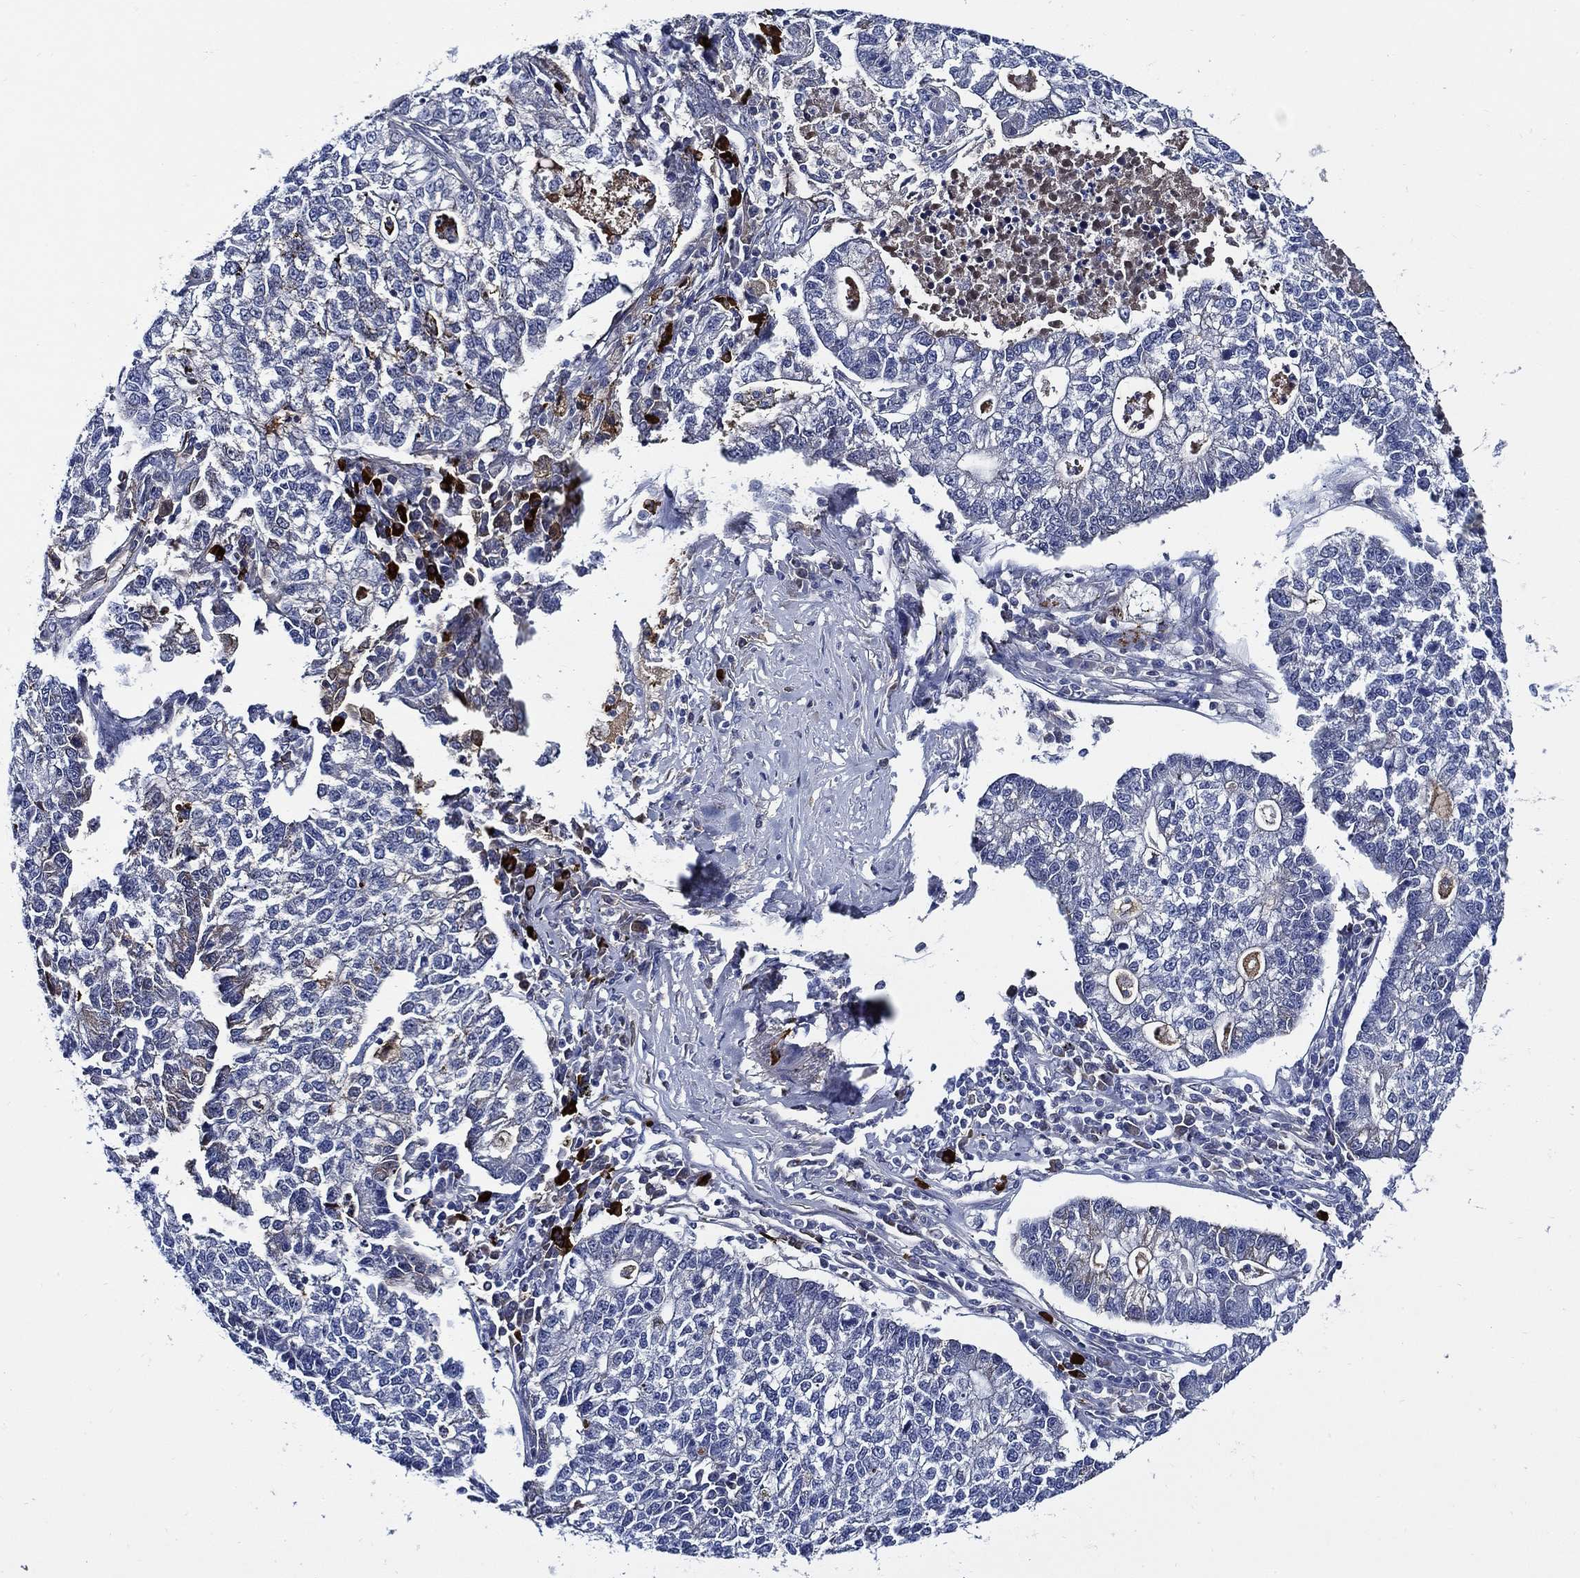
{"staining": {"intensity": "negative", "quantity": "none", "location": "none"}, "tissue": "lung cancer", "cell_type": "Tumor cells", "image_type": "cancer", "snomed": [{"axis": "morphology", "description": "Adenocarcinoma, NOS"}, {"axis": "topography", "description": "Lung"}], "caption": "High magnification brightfield microscopy of lung adenocarcinoma stained with DAB (brown) and counterstained with hematoxylin (blue): tumor cells show no significant expression.", "gene": "ALOX12", "patient": {"sex": "male", "age": 57}}